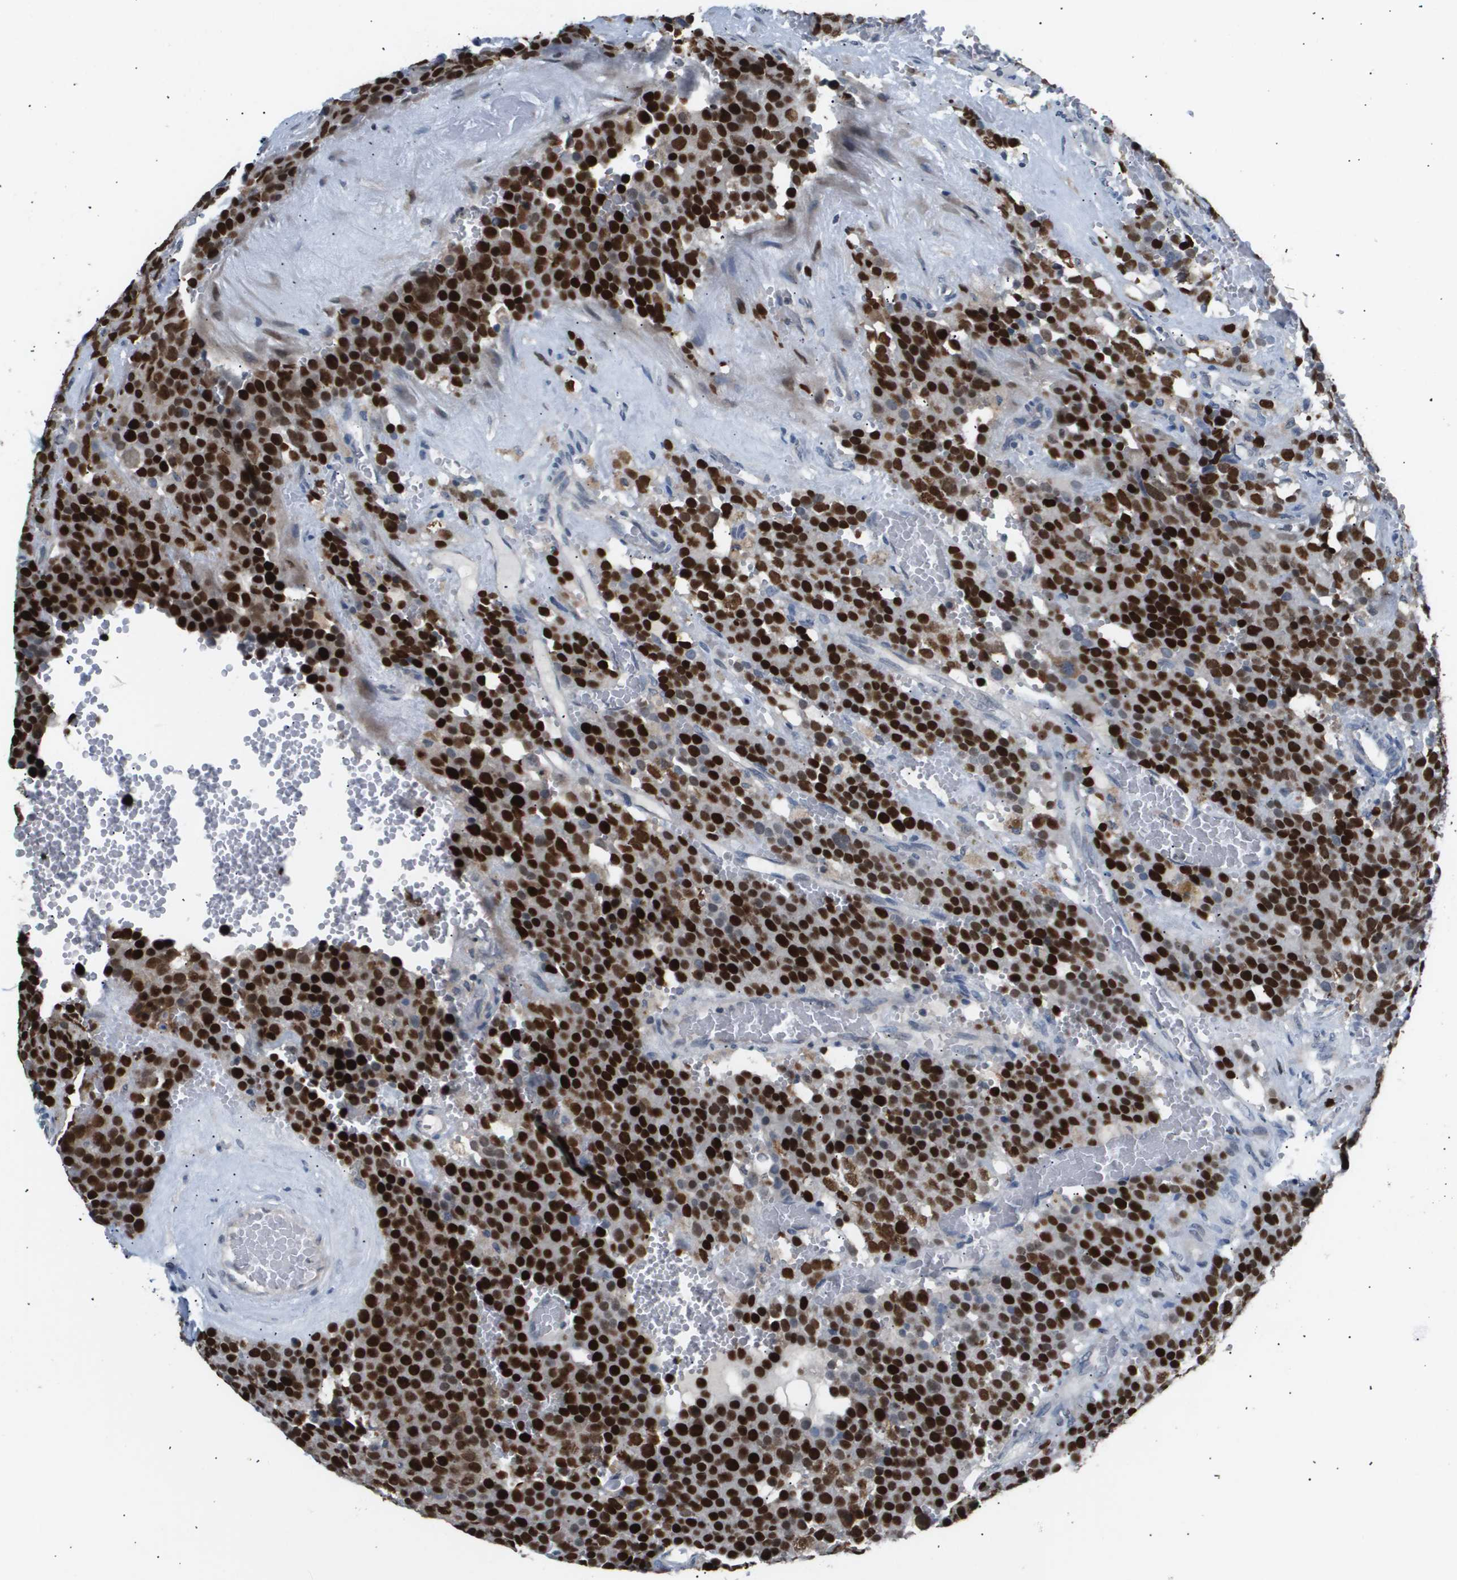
{"staining": {"intensity": "strong", "quantity": ">75%", "location": "nuclear"}, "tissue": "testis cancer", "cell_type": "Tumor cells", "image_type": "cancer", "snomed": [{"axis": "morphology", "description": "Seminoma, NOS"}, {"axis": "topography", "description": "Testis"}], "caption": "Approximately >75% of tumor cells in testis cancer reveal strong nuclear protein expression as visualized by brown immunohistochemical staining.", "gene": "ANAPC2", "patient": {"sex": "male", "age": 71}}